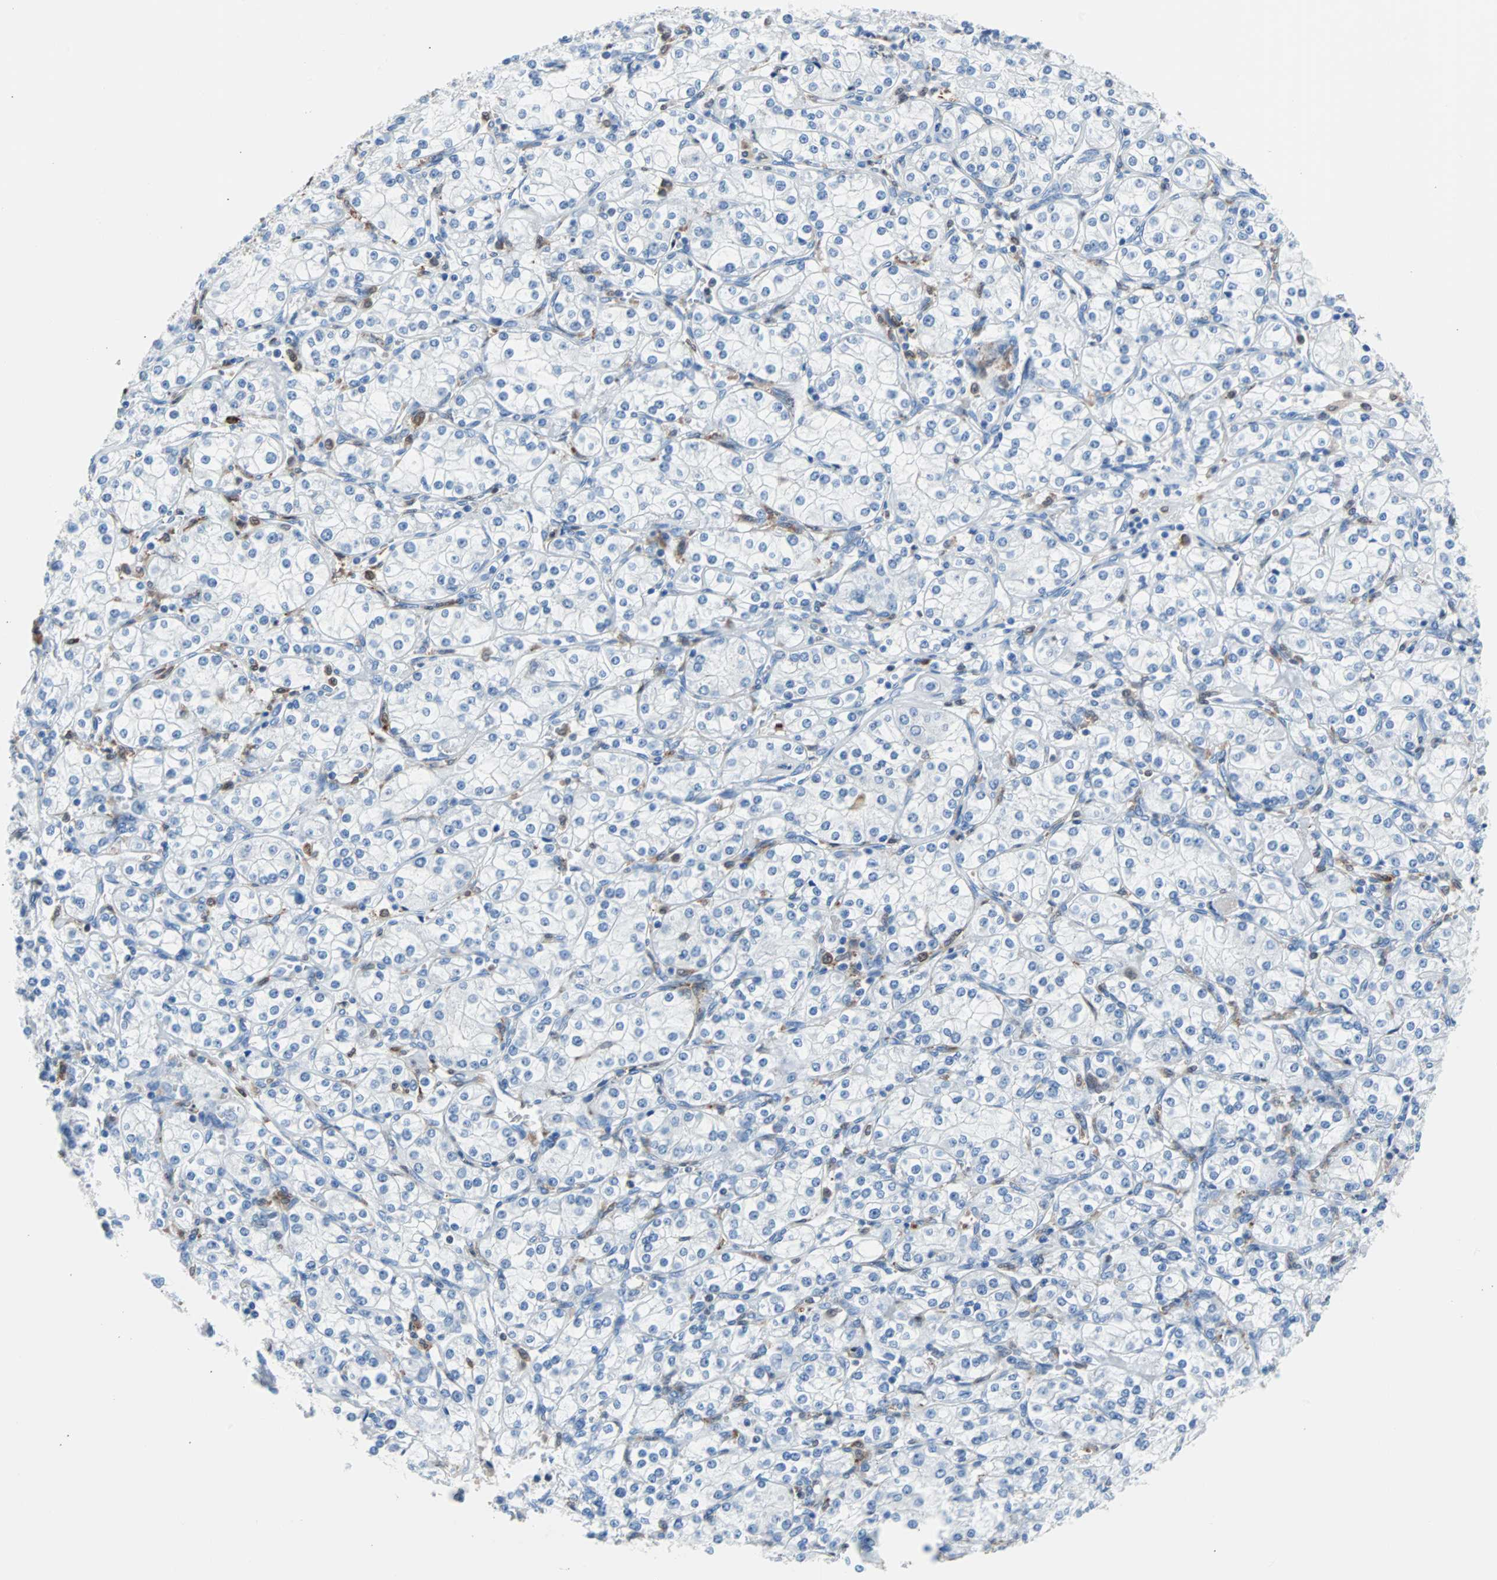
{"staining": {"intensity": "negative", "quantity": "none", "location": "none"}, "tissue": "renal cancer", "cell_type": "Tumor cells", "image_type": "cancer", "snomed": [{"axis": "morphology", "description": "Adenocarcinoma, NOS"}, {"axis": "topography", "description": "Kidney"}], "caption": "DAB (3,3'-diaminobenzidine) immunohistochemical staining of human renal adenocarcinoma reveals no significant positivity in tumor cells.", "gene": "SYK", "patient": {"sex": "male", "age": 77}}